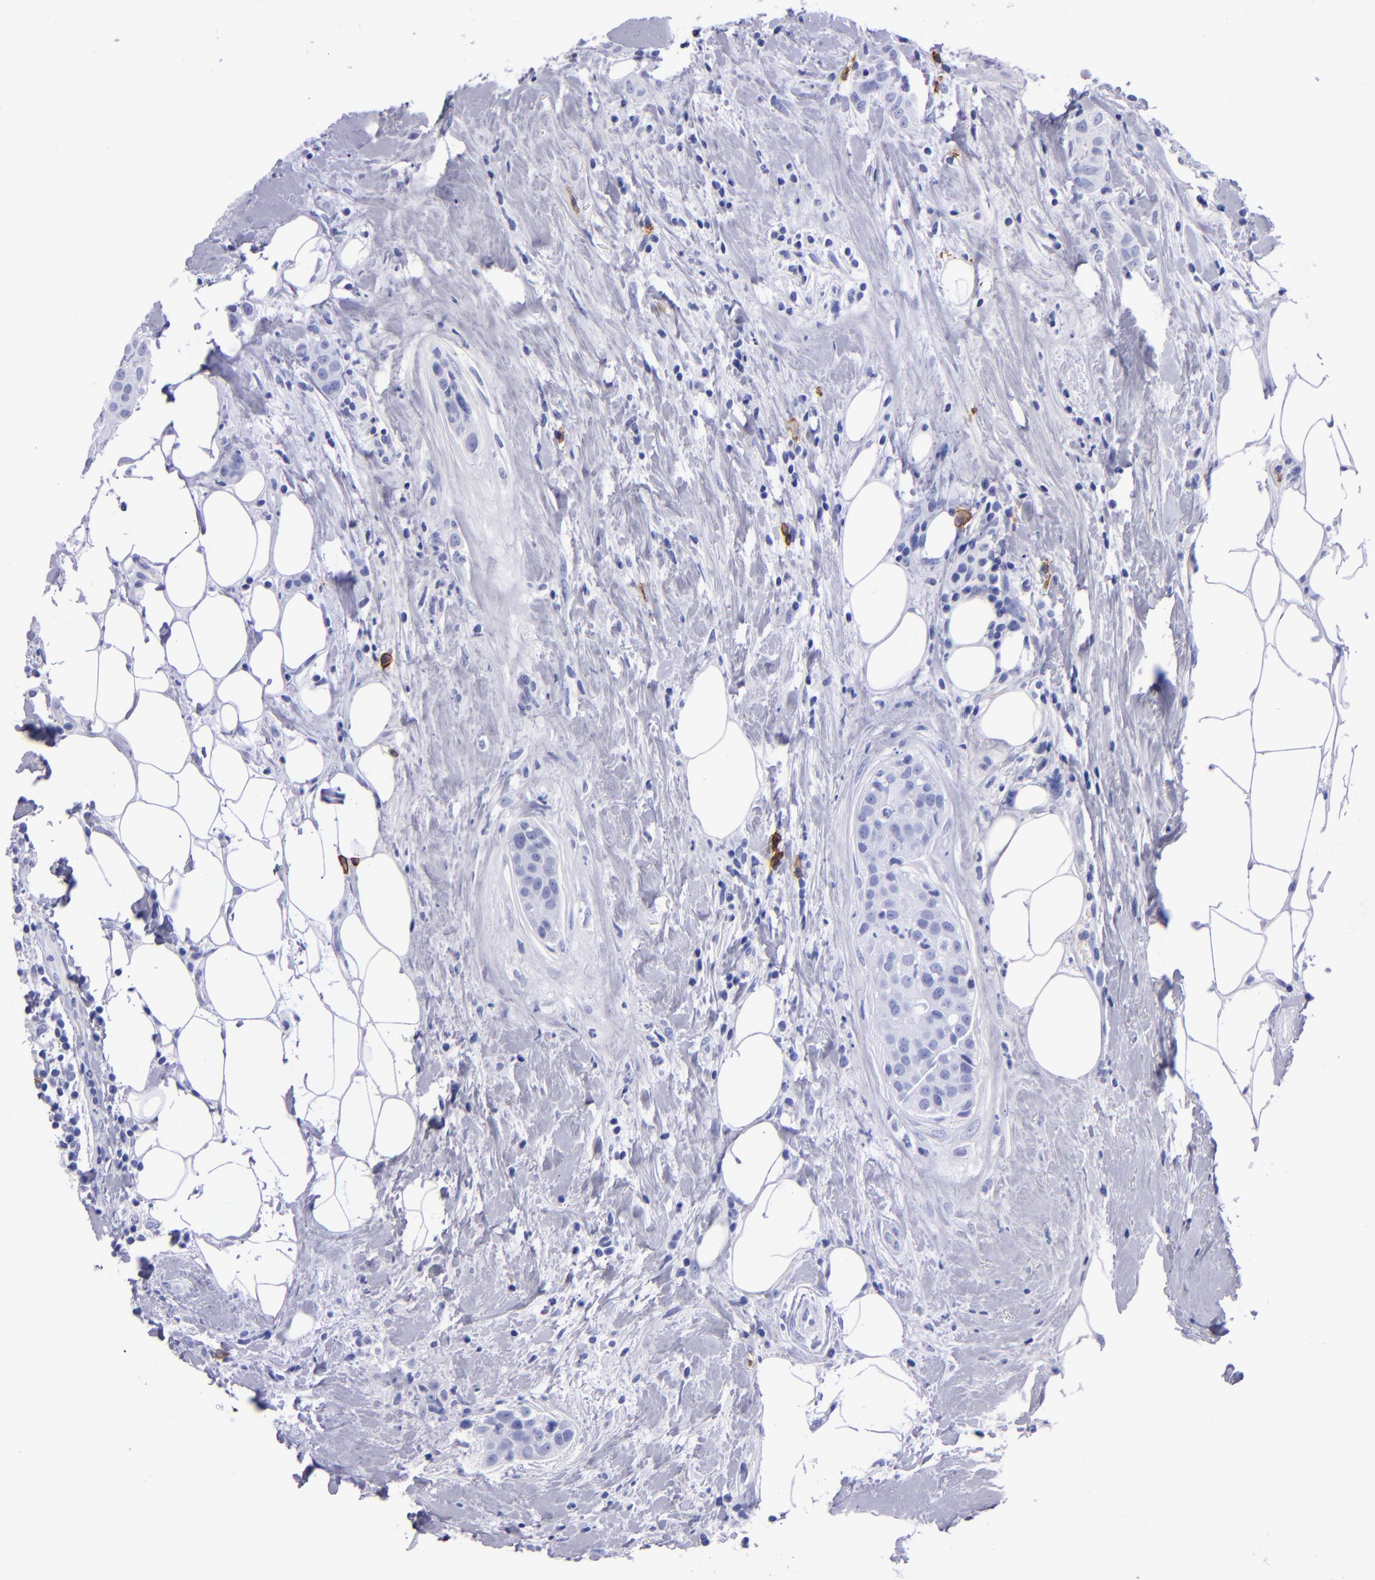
{"staining": {"intensity": "negative", "quantity": "none", "location": "none"}, "tissue": "breast cancer", "cell_type": "Tumor cells", "image_type": "cancer", "snomed": [{"axis": "morphology", "description": "Duct carcinoma"}, {"axis": "topography", "description": "Breast"}], "caption": "Human breast invasive ductal carcinoma stained for a protein using IHC displays no expression in tumor cells.", "gene": "CD38", "patient": {"sex": "female", "age": 45}}